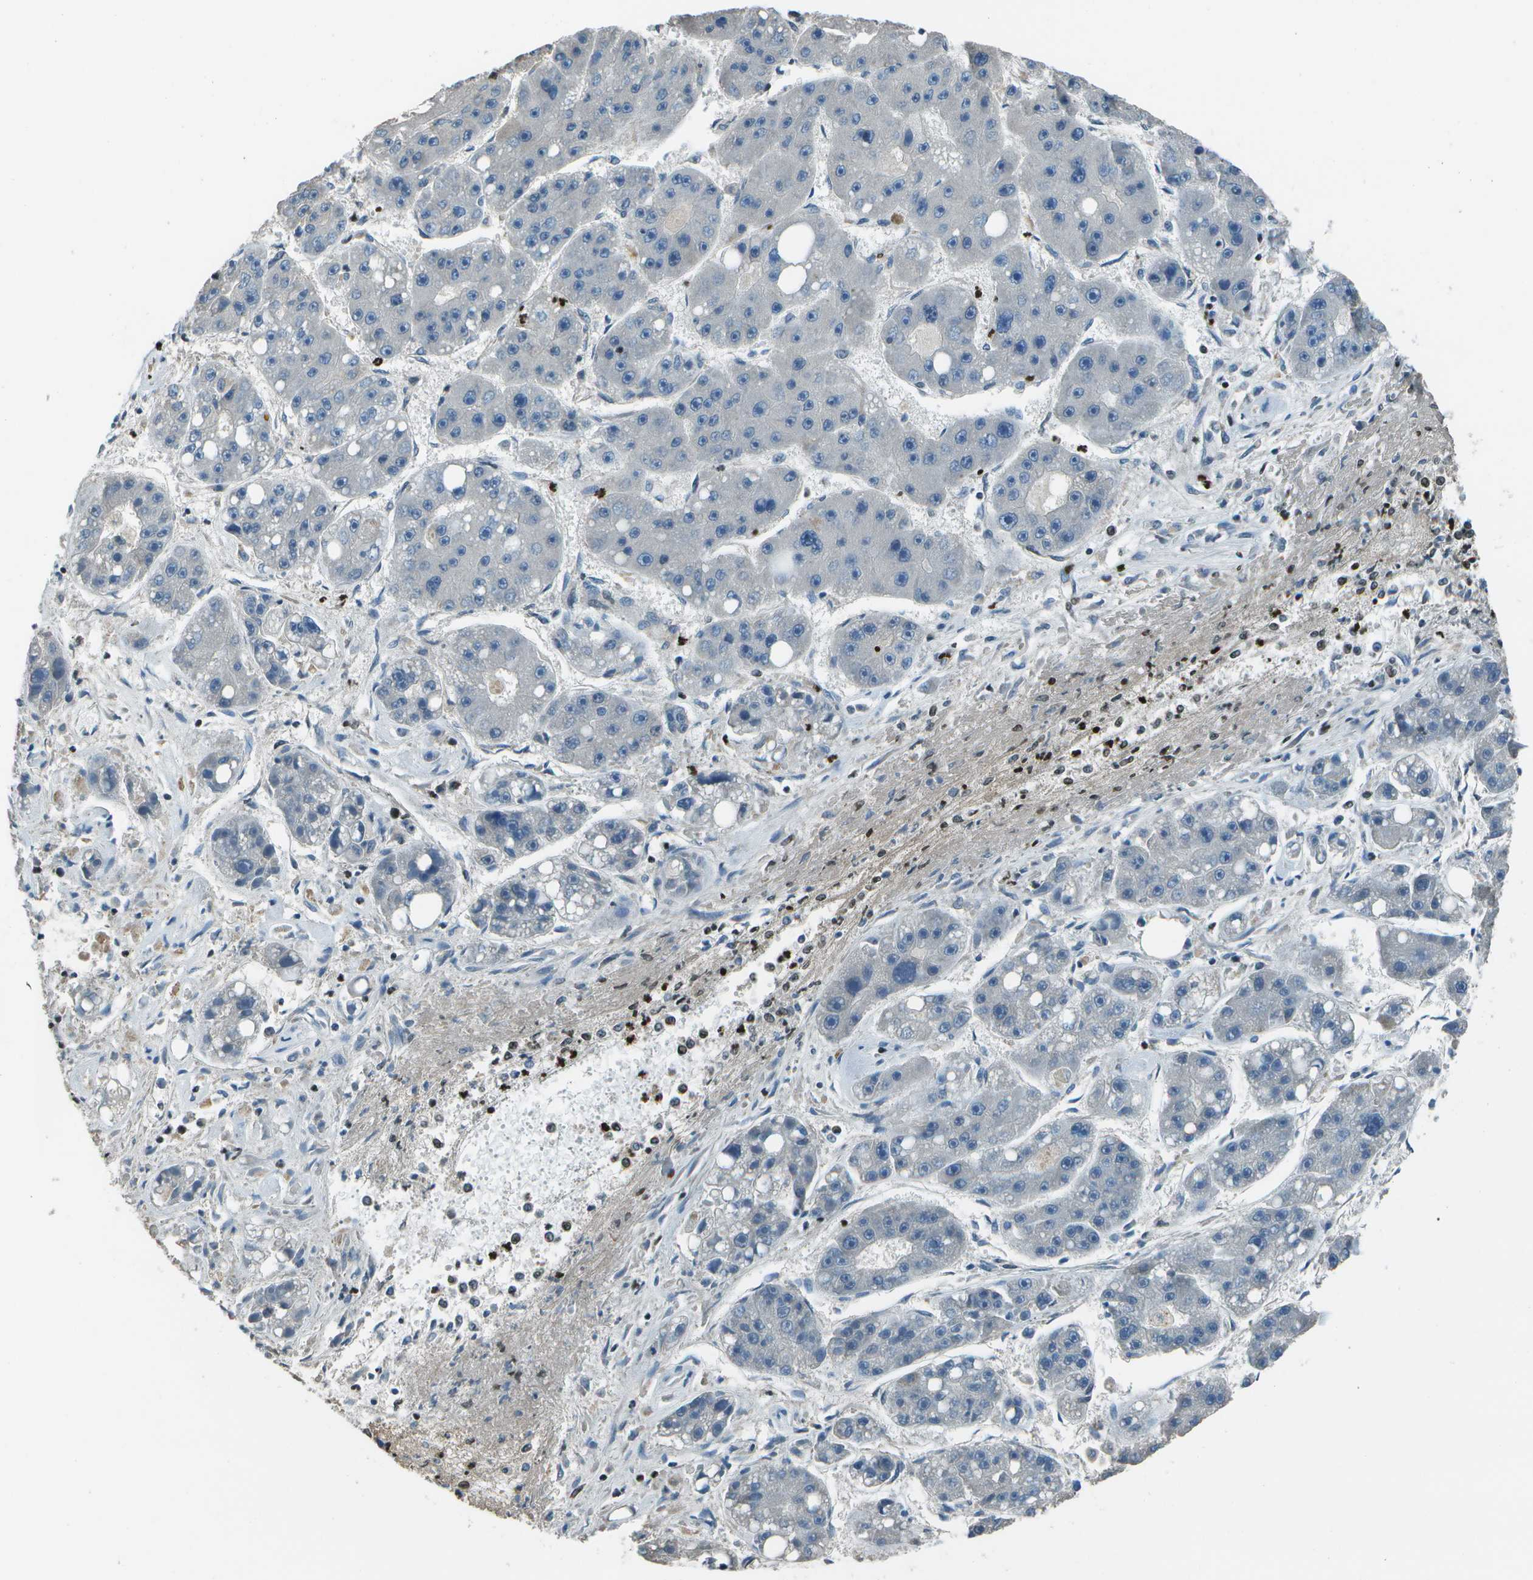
{"staining": {"intensity": "negative", "quantity": "none", "location": "none"}, "tissue": "liver cancer", "cell_type": "Tumor cells", "image_type": "cancer", "snomed": [{"axis": "morphology", "description": "Carcinoma, Hepatocellular, NOS"}, {"axis": "topography", "description": "Liver"}], "caption": "This is a histopathology image of immunohistochemistry staining of liver cancer (hepatocellular carcinoma), which shows no staining in tumor cells.", "gene": "PDLIM1", "patient": {"sex": "female", "age": 61}}